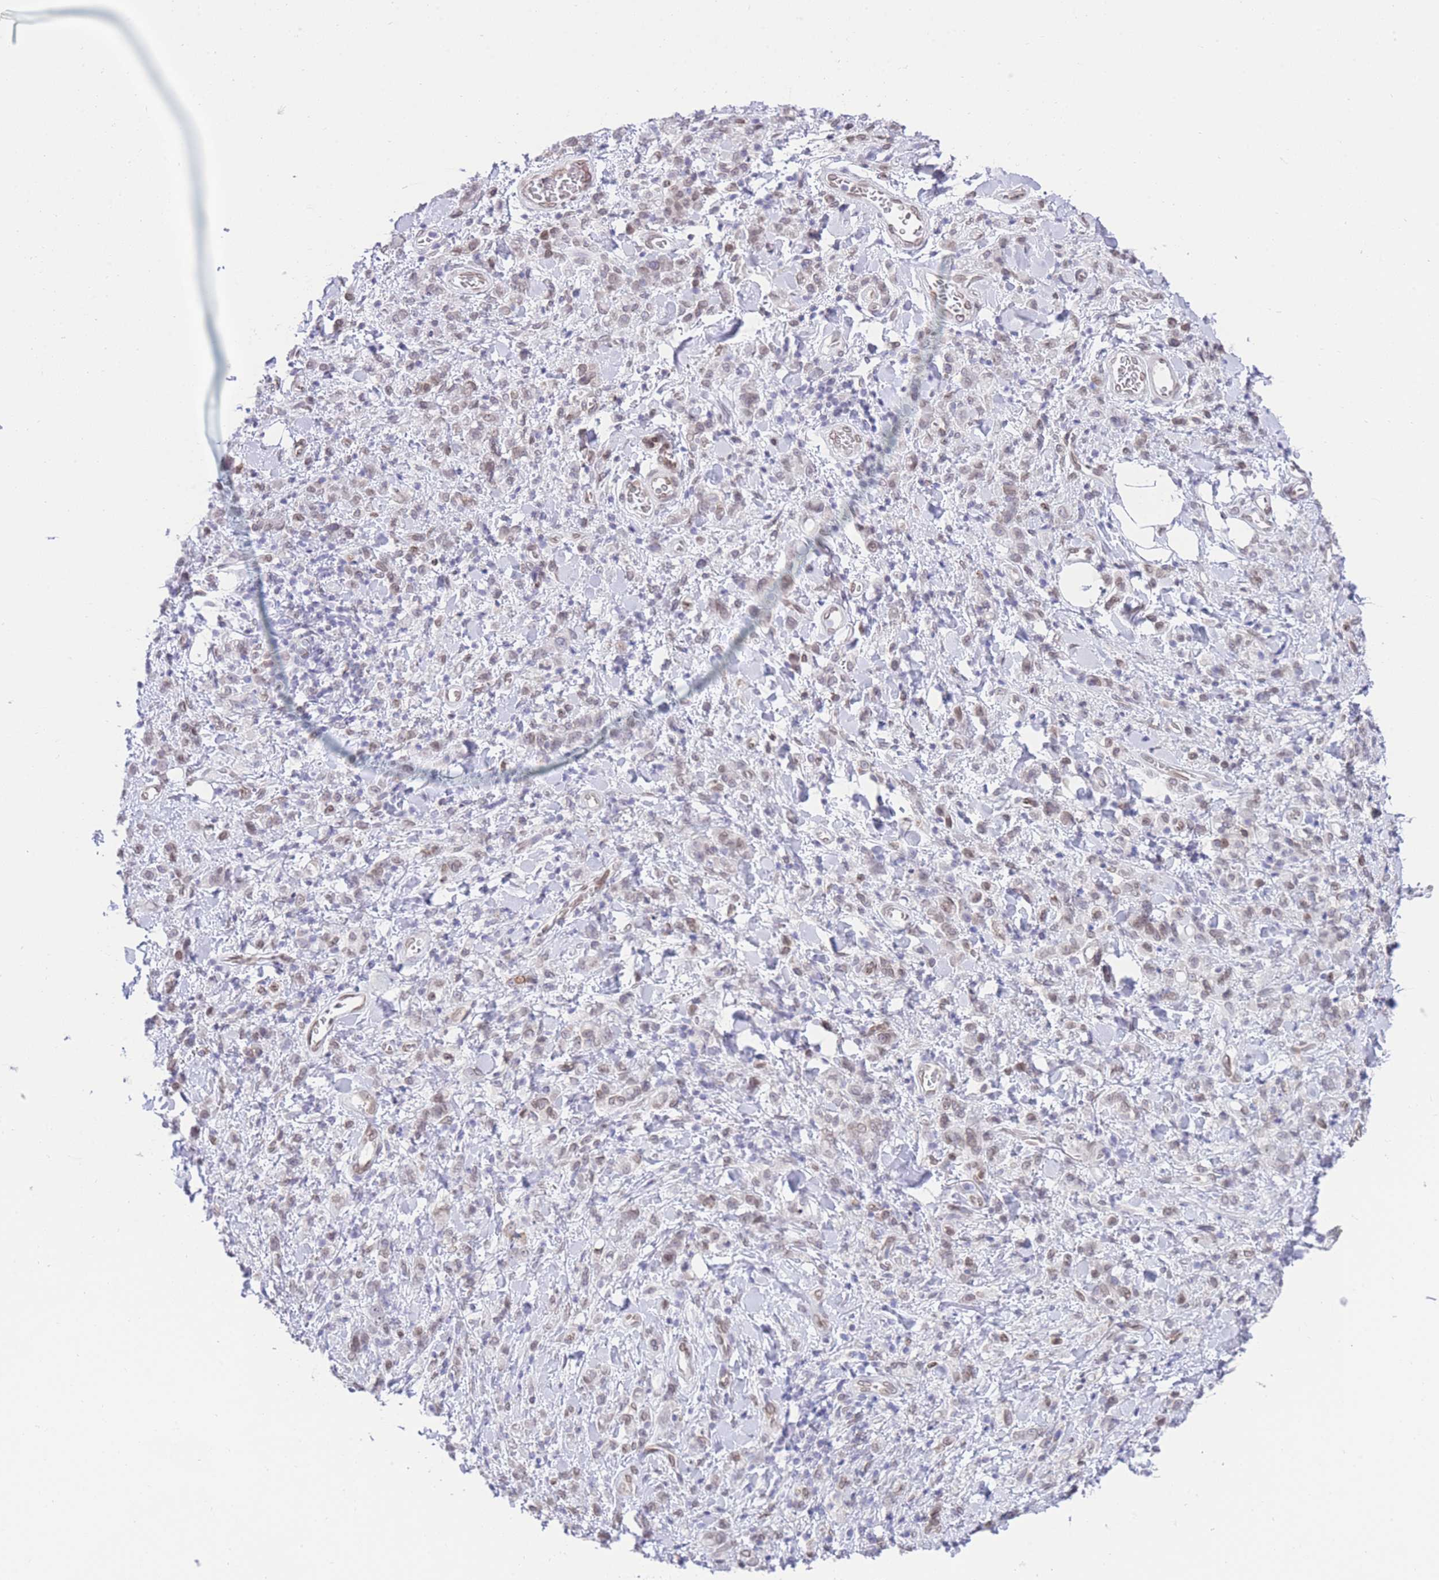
{"staining": {"intensity": "weak", "quantity": ">75%", "location": "cytoplasmic/membranous,nuclear"}, "tissue": "stomach cancer", "cell_type": "Tumor cells", "image_type": "cancer", "snomed": [{"axis": "morphology", "description": "Adenocarcinoma, NOS"}, {"axis": "topography", "description": "Stomach"}], "caption": "Protein staining of stomach cancer (adenocarcinoma) tissue shows weak cytoplasmic/membranous and nuclear positivity in about >75% of tumor cells.", "gene": "OR10AD1", "patient": {"sex": "male", "age": 77}}